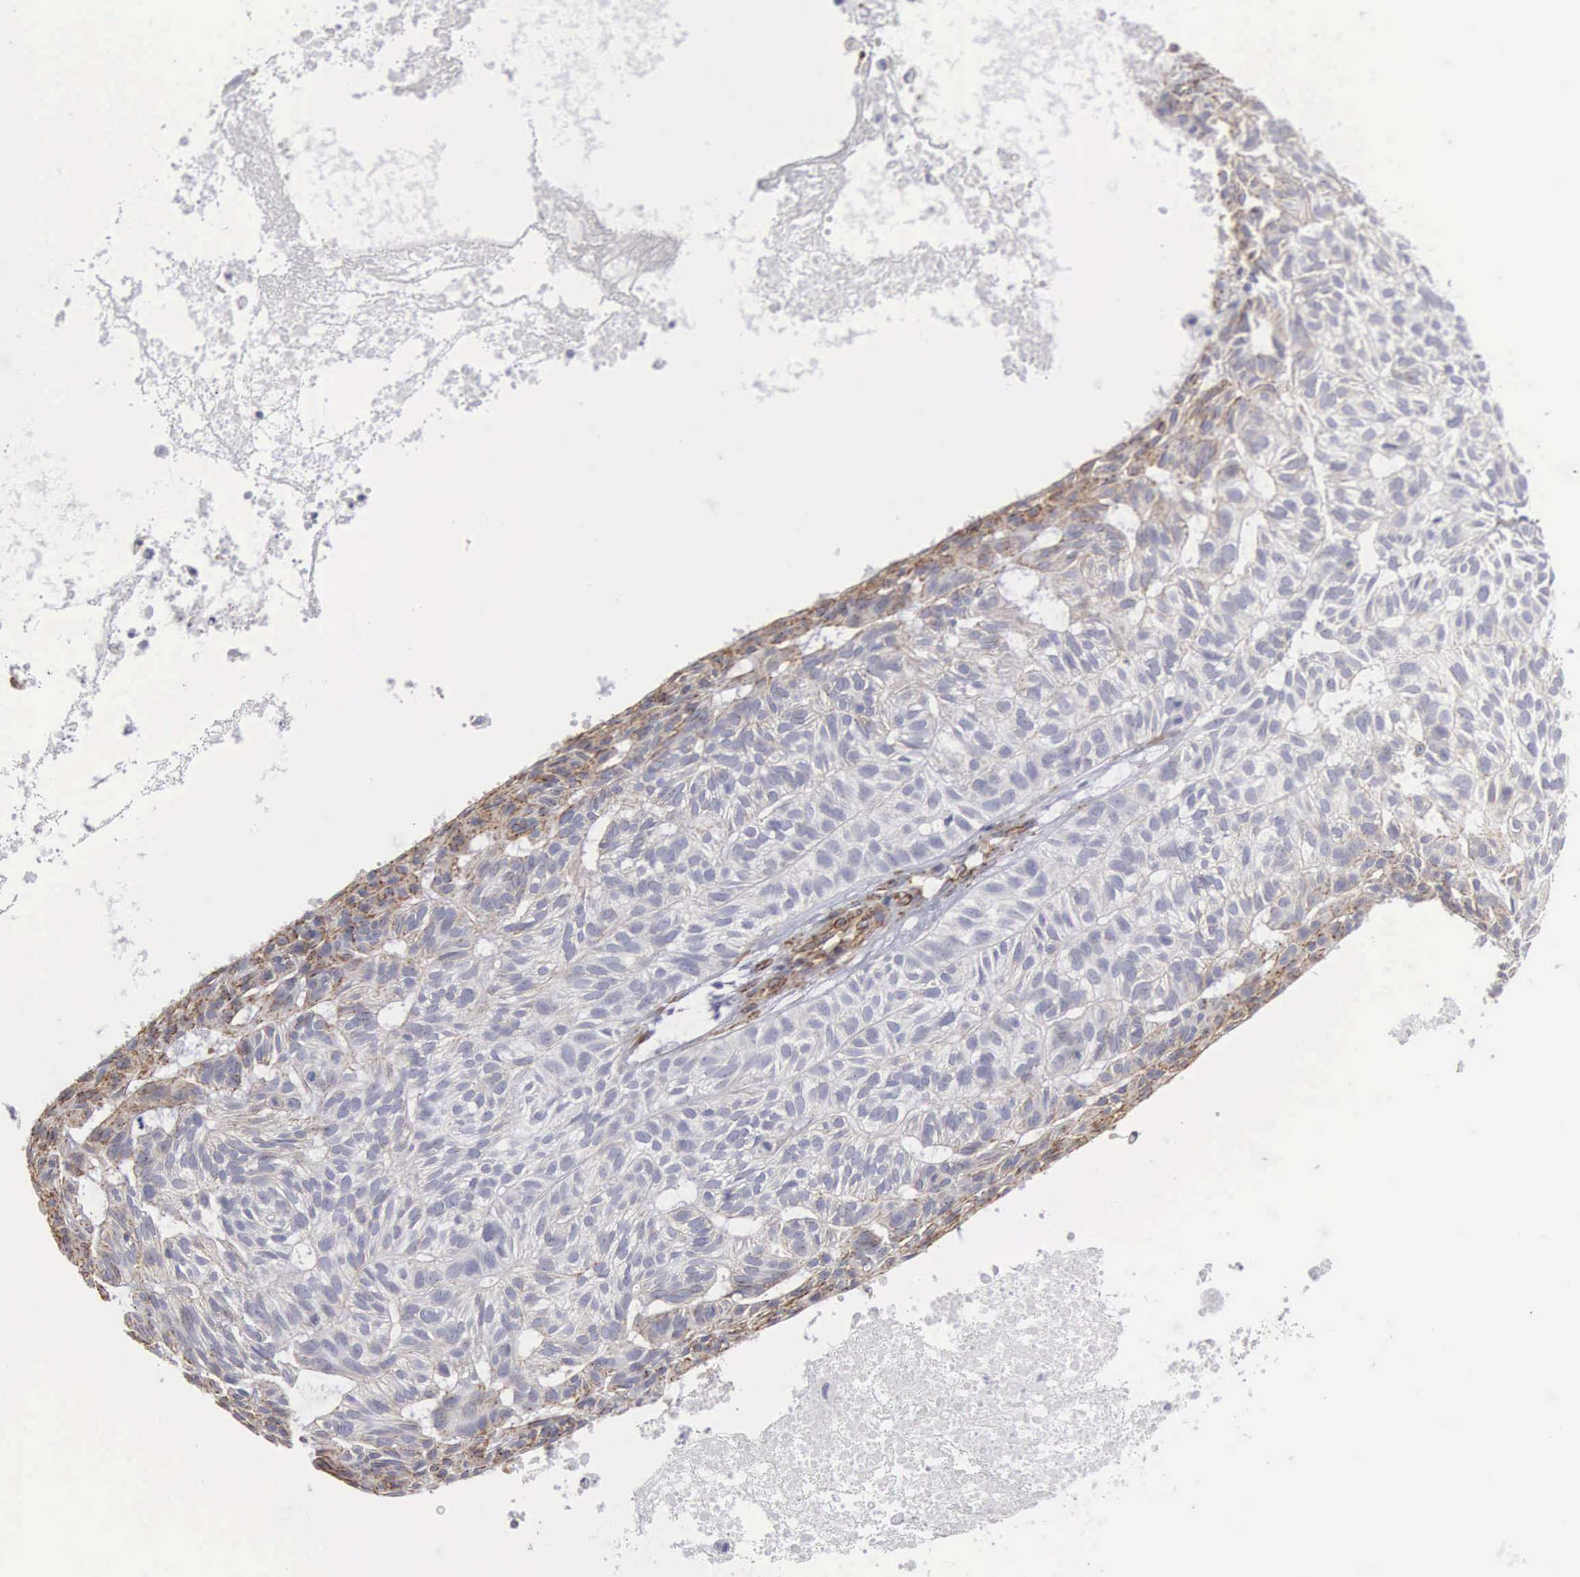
{"staining": {"intensity": "weak", "quantity": "25%-75%", "location": "cytoplasmic/membranous"}, "tissue": "skin cancer", "cell_type": "Tumor cells", "image_type": "cancer", "snomed": [{"axis": "morphology", "description": "Basal cell carcinoma"}, {"axis": "topography", "description": "Skin"}], "caption": "An IHC image of tumor tissue is shown. Protein staining in brown highlights weak cytoplasmic/membranous positivity in basal cell carcinoma (skin) within tumor cells.", "gene": "MAGEB10", "patient": {"sex": "male", "age": 75}}